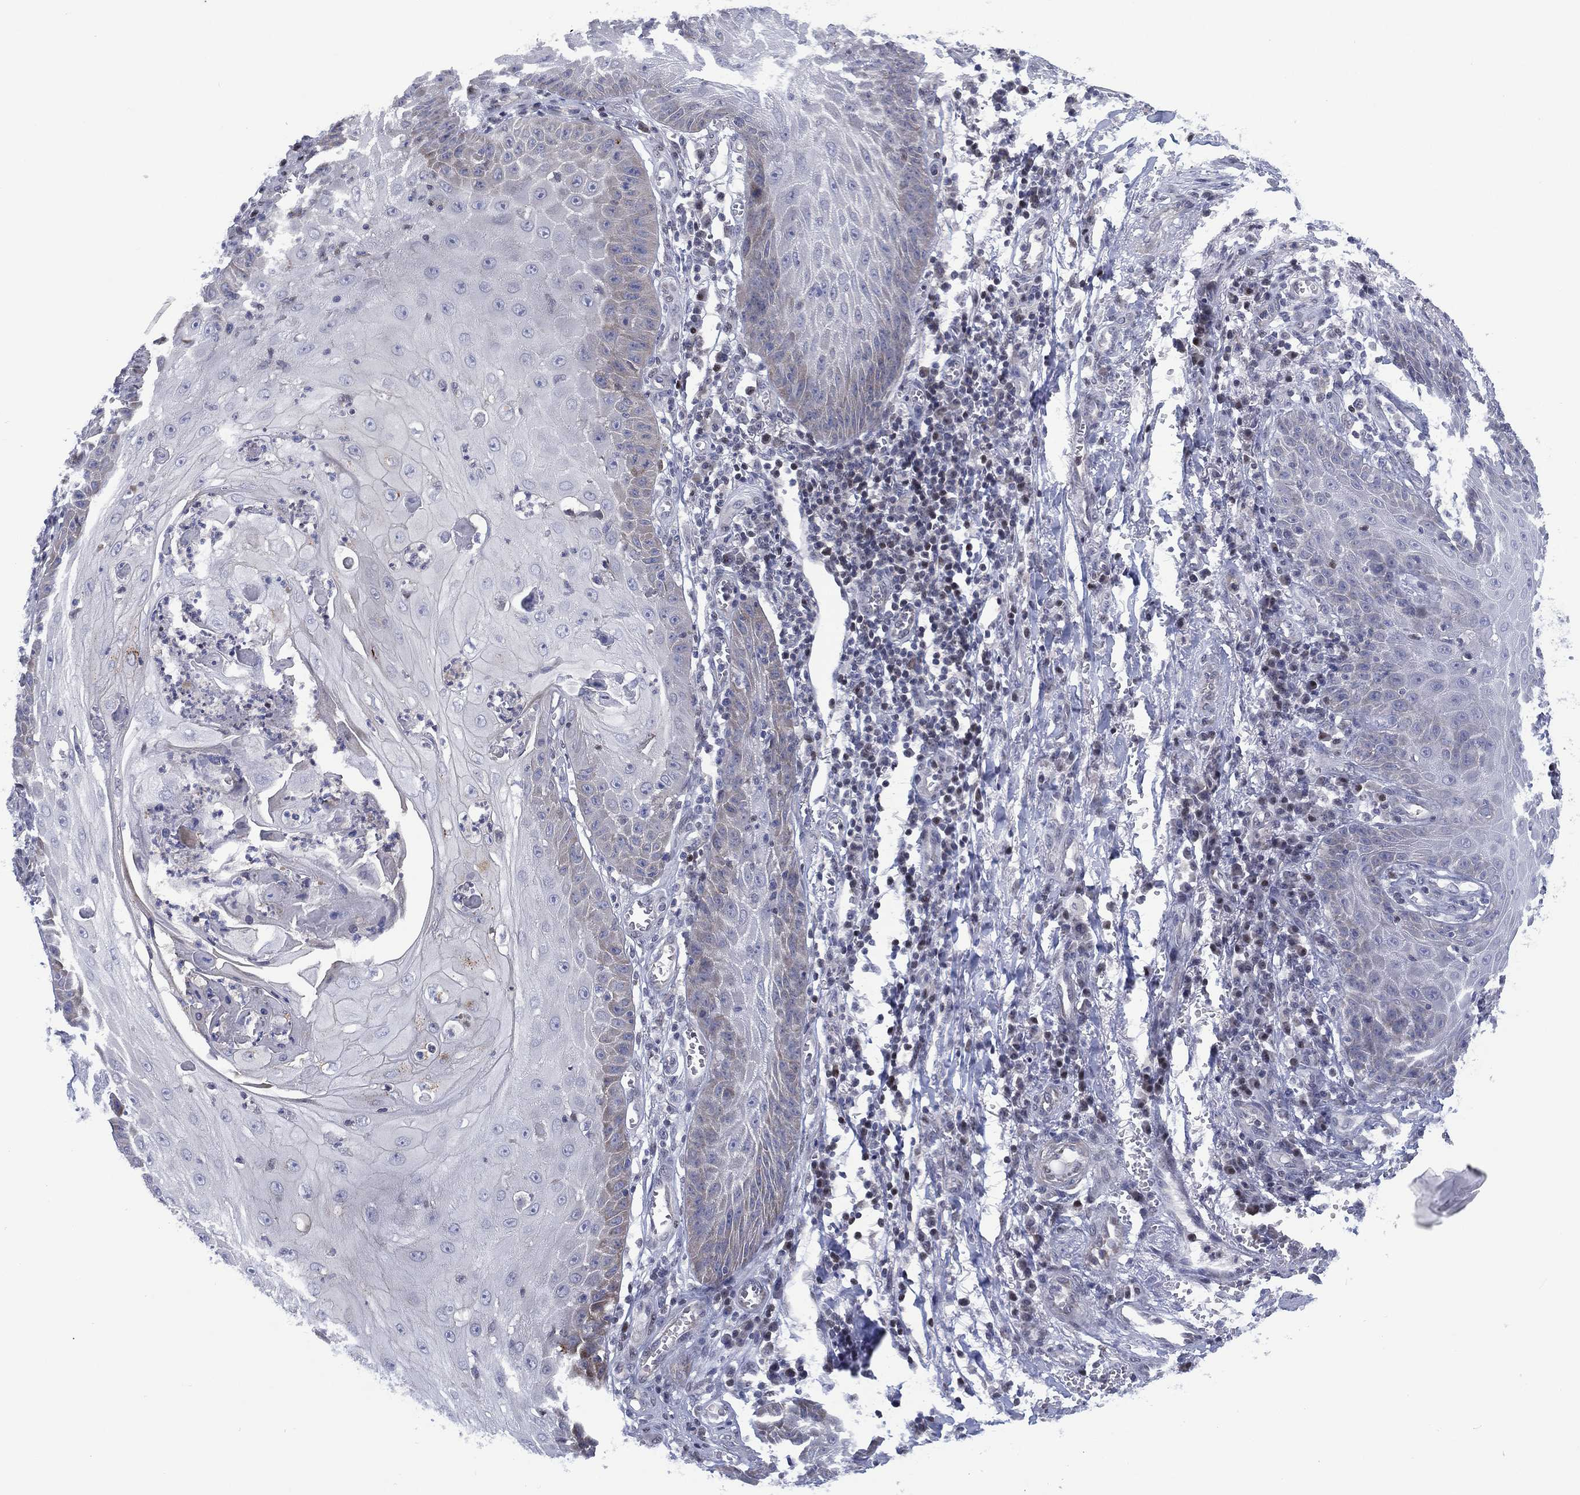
{"staining": {"intensity": "negative", "quantity": "none", "location": "none"}, "tissue": "skin cancer", "cell_type": "Tumor cells", "image_type": "cancer", "snomed": [{"axis": "morphology", "description": "Squamous cell carcinoma, NOS"}, {"axis": "topography", "description": "Skin"}], "caption": "Immunohistochemistry of human skin cancer (squamous cell carcinoma) exhibits no staining in tumor cells.", "gene": "SLC4A4", "patient": {"sex": "male", "age": 70}}